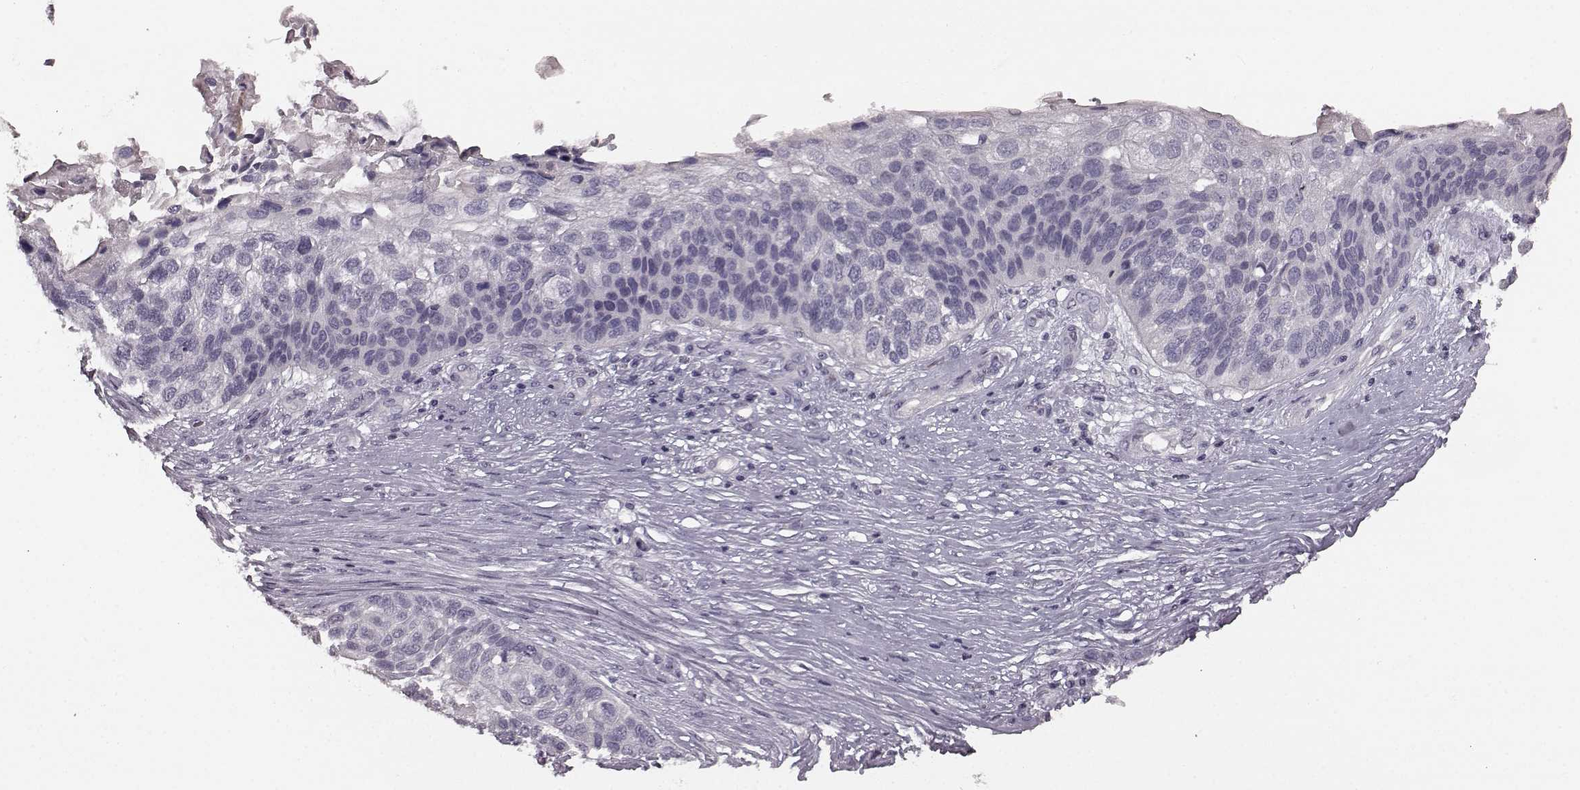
{"staining": {"intensity": "negative", "quantity": "none", "location": "none"}, "tissue": "lung cancer", "cell_type": "Tumor cells", "image_type": "cancer", "snomed": [{"axis": "morphology", "description": "Squamous cell carcinoma, NOS"}, {"axis": "topography", "description": "Lung"}], "caption": "Lung cancer (squamous cell carcinoma) stained for a protein using IHC shows no positivity tumor cells.", "gene": "RIT2", "patient": {"sex": "male", "age": 69}}